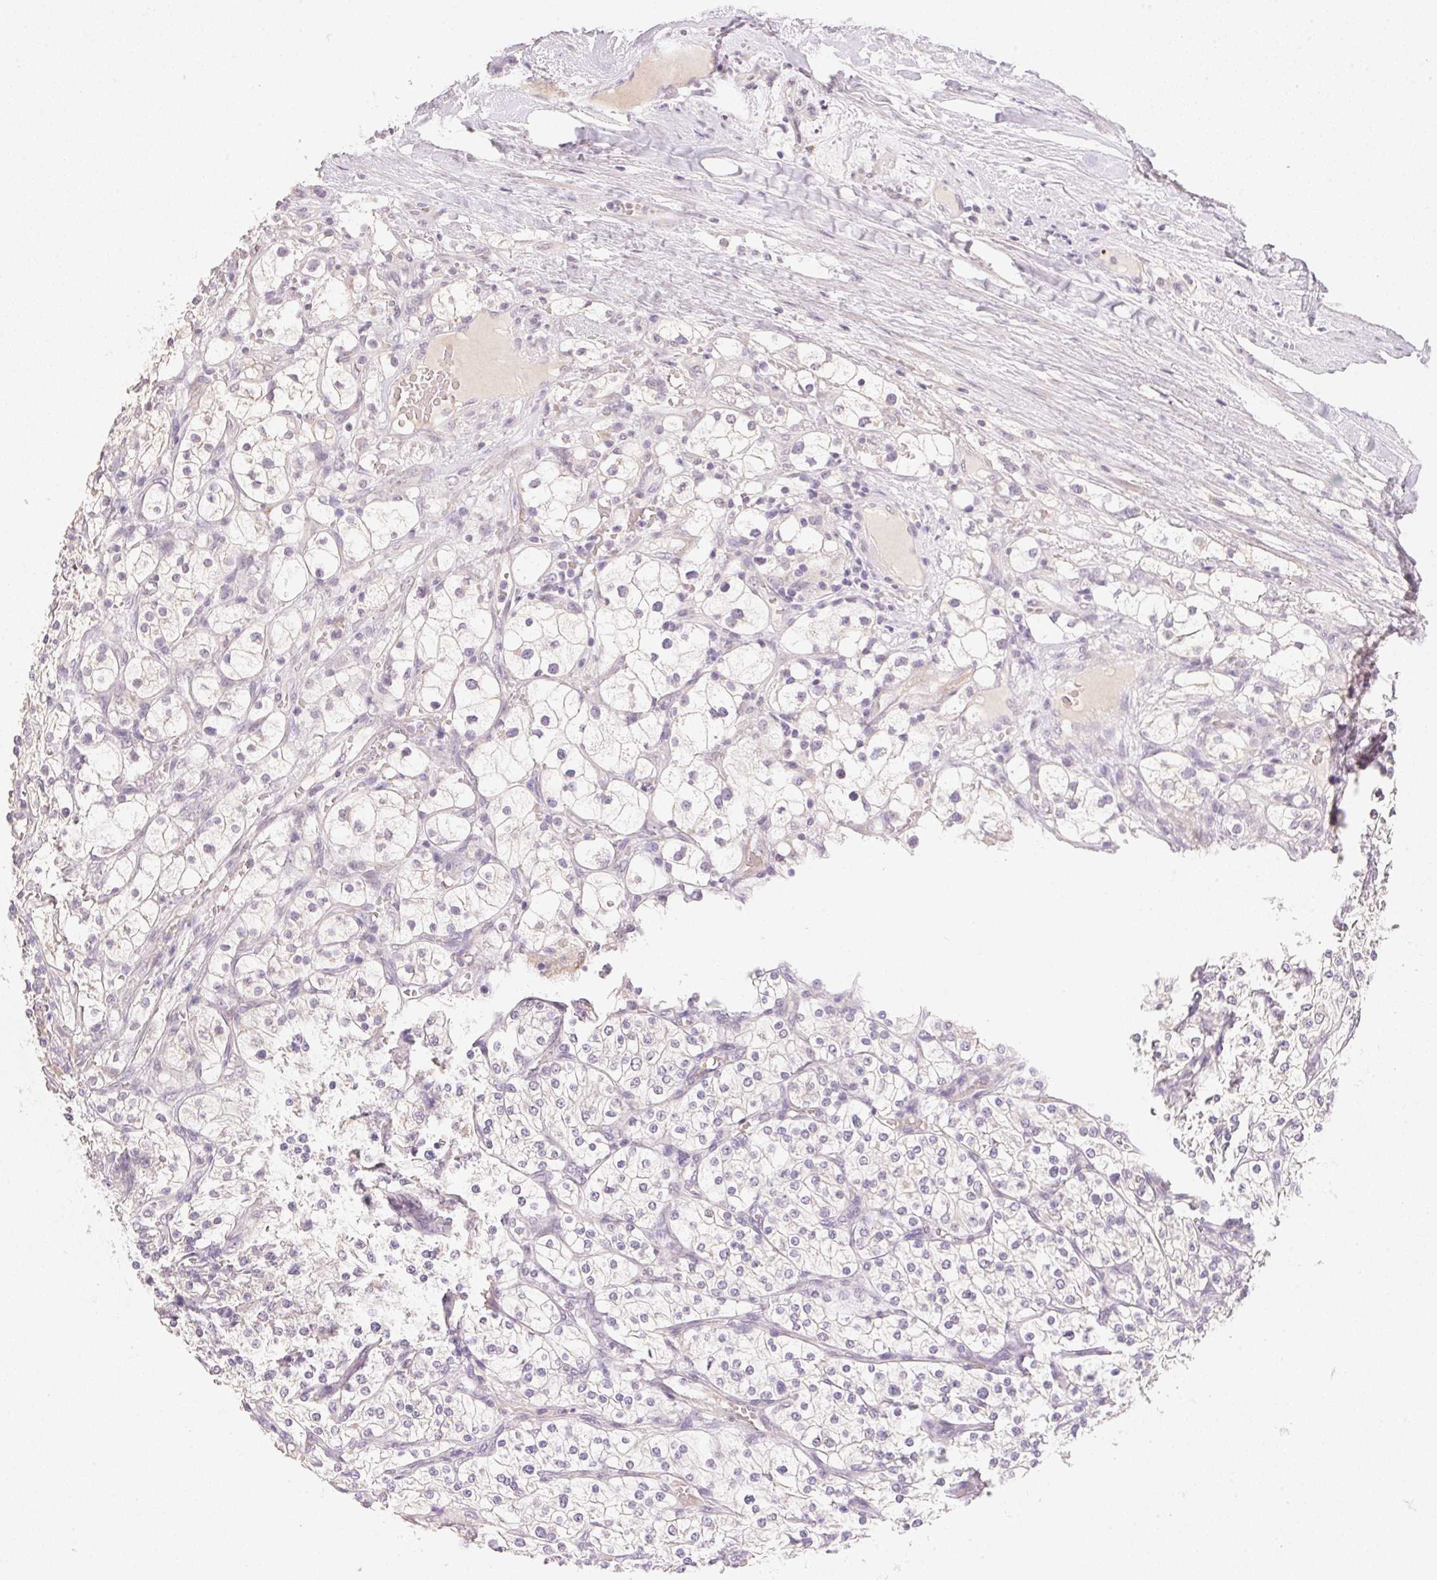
{"staining": {"intensity": "negative", "quantity": "none", "location": "none"}, "tissue": "renal cancer", "cell_type": "Tumor cells", "image_type": "cancer", "snomed": [{"axis": "morphology", "description": "Adenocarcinoma, NOS"}, {"axis": "topography", "description": "Kidney"}], "caption": "The micrograph exhibits no staining of tumor cells in adenocarcinoma (renal). (DAB (3,3'-diaminobenzidine) immunohistochemistry visualized using brightfield microscopy, high magnification).", "gene": "DHCR24", "patient": {"sex": "male", "age": 80}}